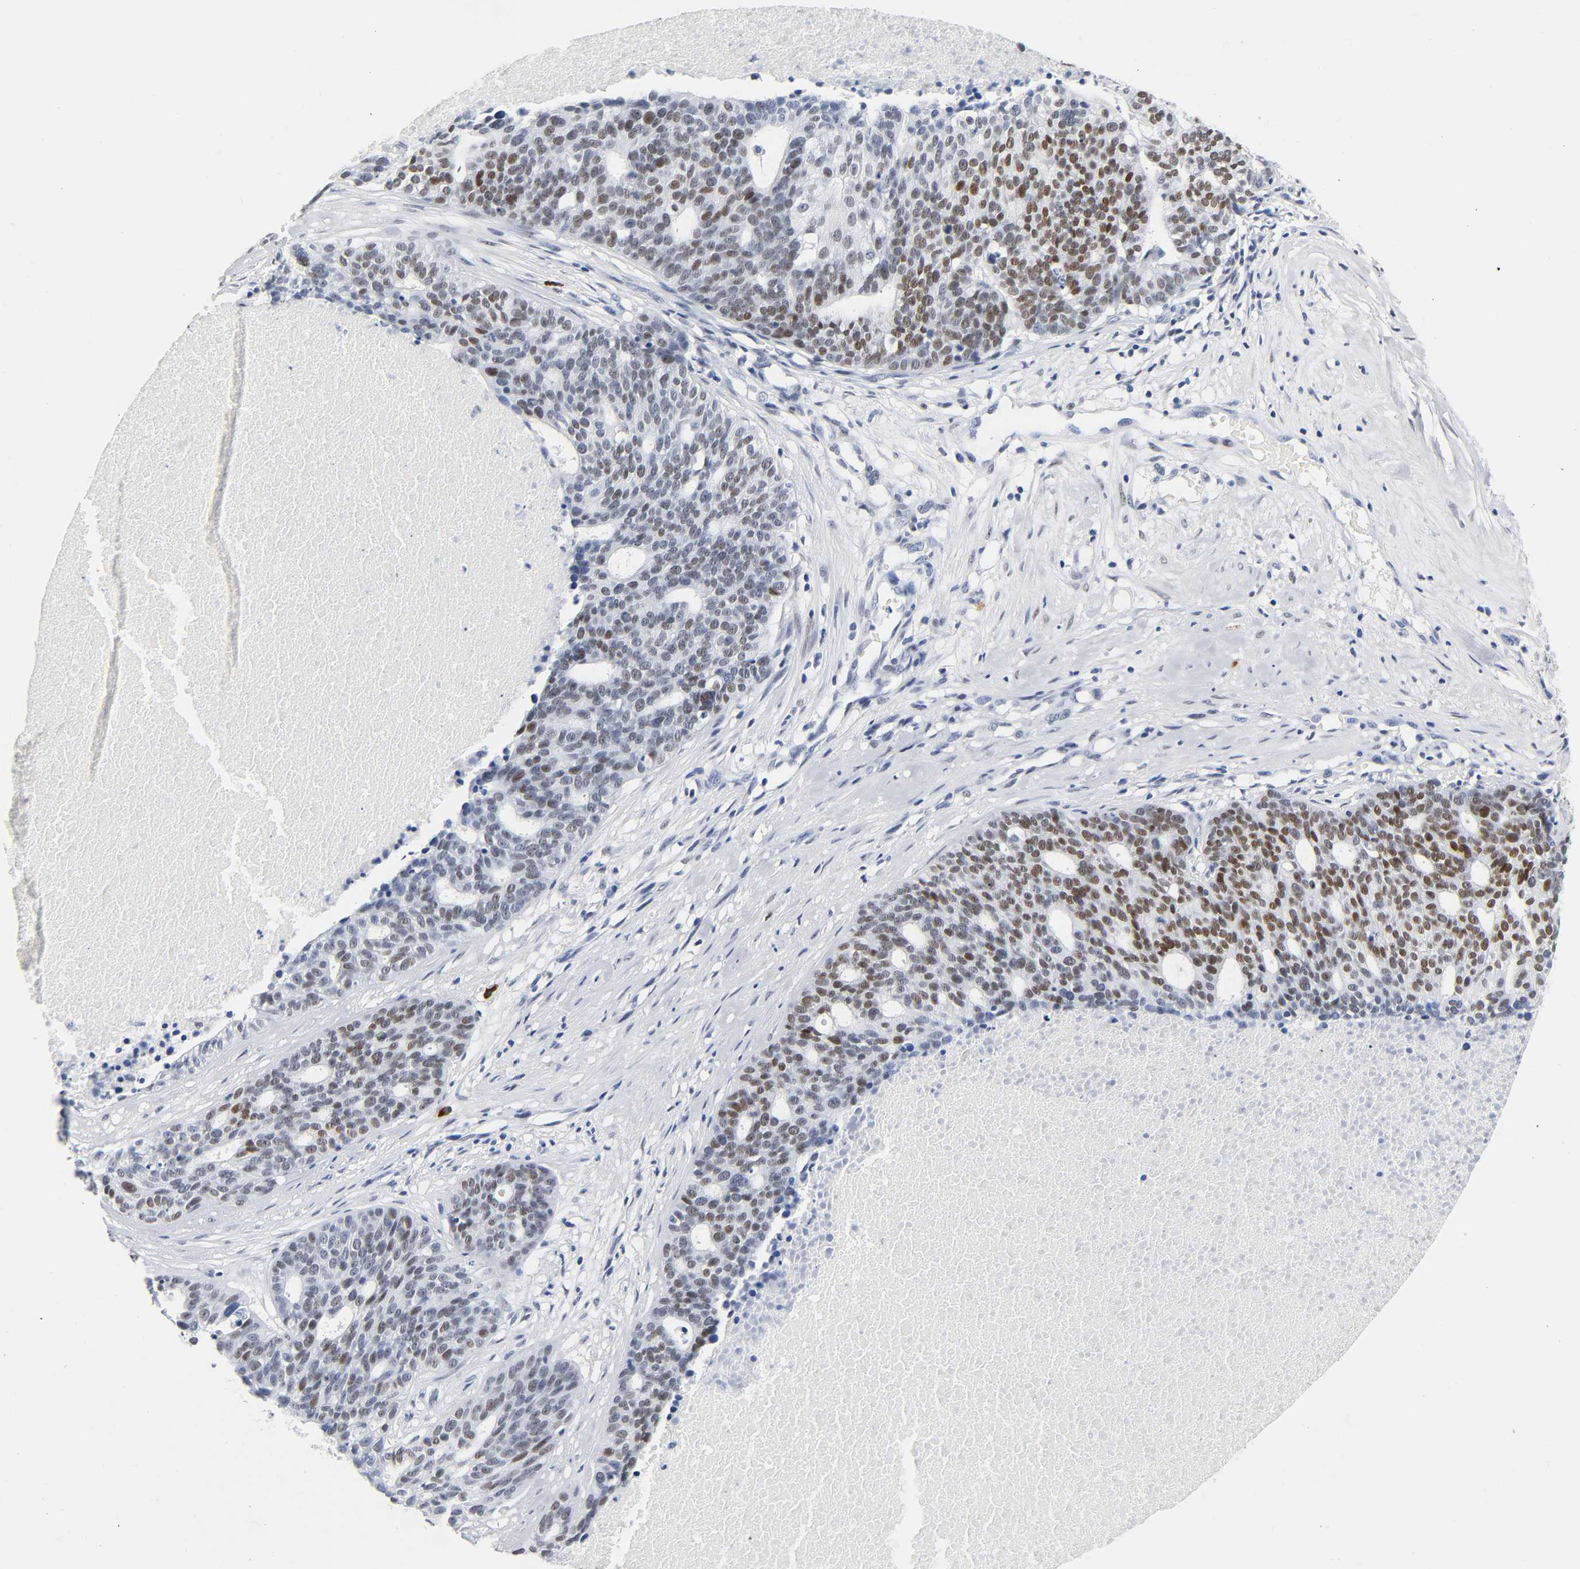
{"staining": {"intensity": "moderate", "quantity": ">75%", "location": "nuclear"}, "tissue": "ovarian cancer", "cell_type": "Tumor cells", "image_type": "cancer", "snomed": [{"axis": "morphology", "description": "Cystadenocarcinoma, serous, NOS"}, {"axis": "topography", "description": "Ovary"}], "caption": "Approximately >75% of tumor cells in ovarian serous cystadenocarcinoma reveal moderate nuclear protein positivity as visualized by brown immunohistochemical staining.", "gene": "NAB2", "patient": {"sex": "female", "age": 59}}